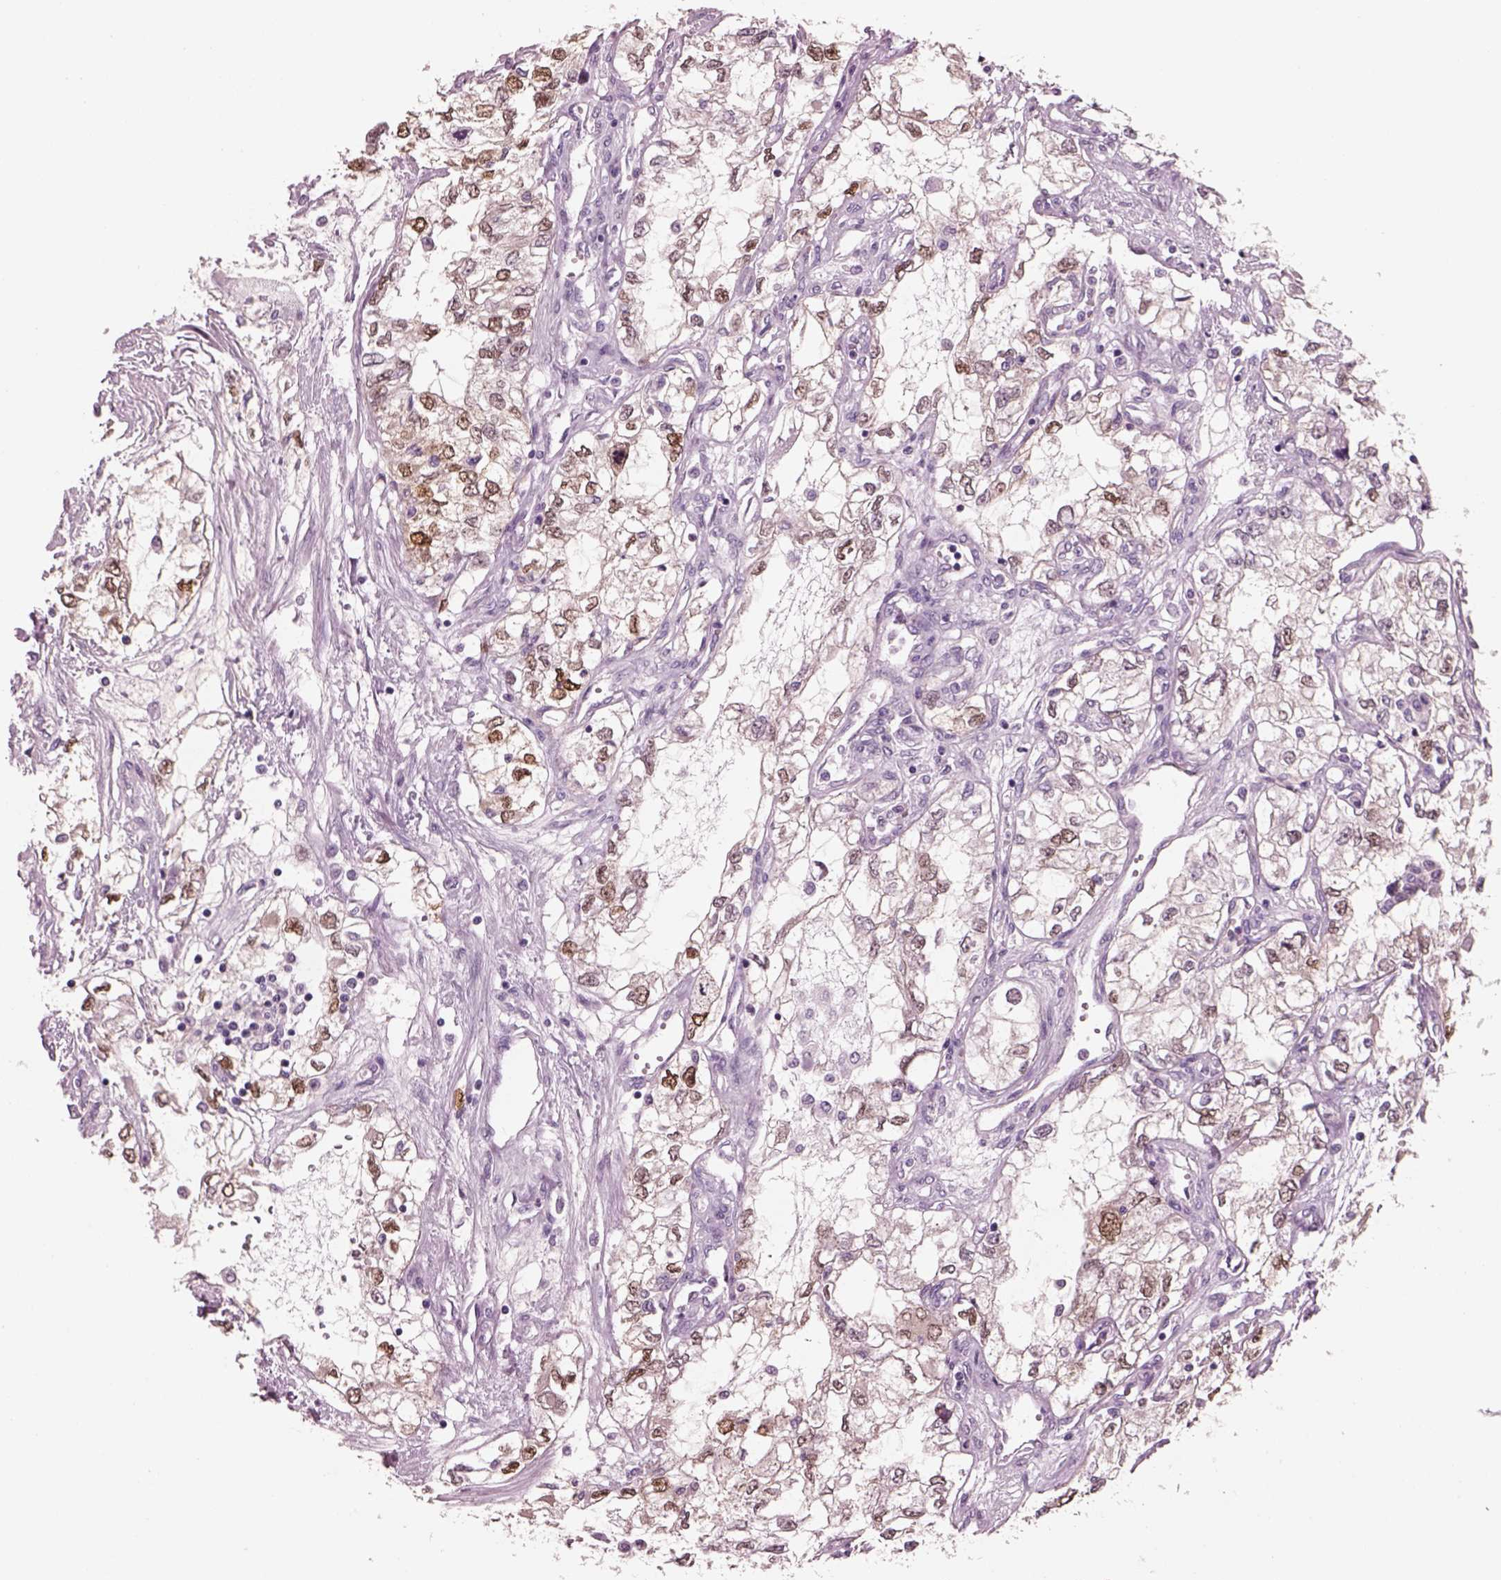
{"staining": {"intensity": "strong", "quantity": ">75%", "location": "nuclear"}, "tissue": "renal cancer", "cell_type": "Tumor cells", "image_type": "cancer", "snomed": [{"axis": "morphology", "description": "Adenocarcinoma, NOS"}, {"axis": "topography", "description": "Kidney"}], "caption": "Human renal adenocarcinoma stained with a protein marker displays strong staining in tumor cells.", "gene": "SOX9", "patient": {"sex": "female", "age": 59}}